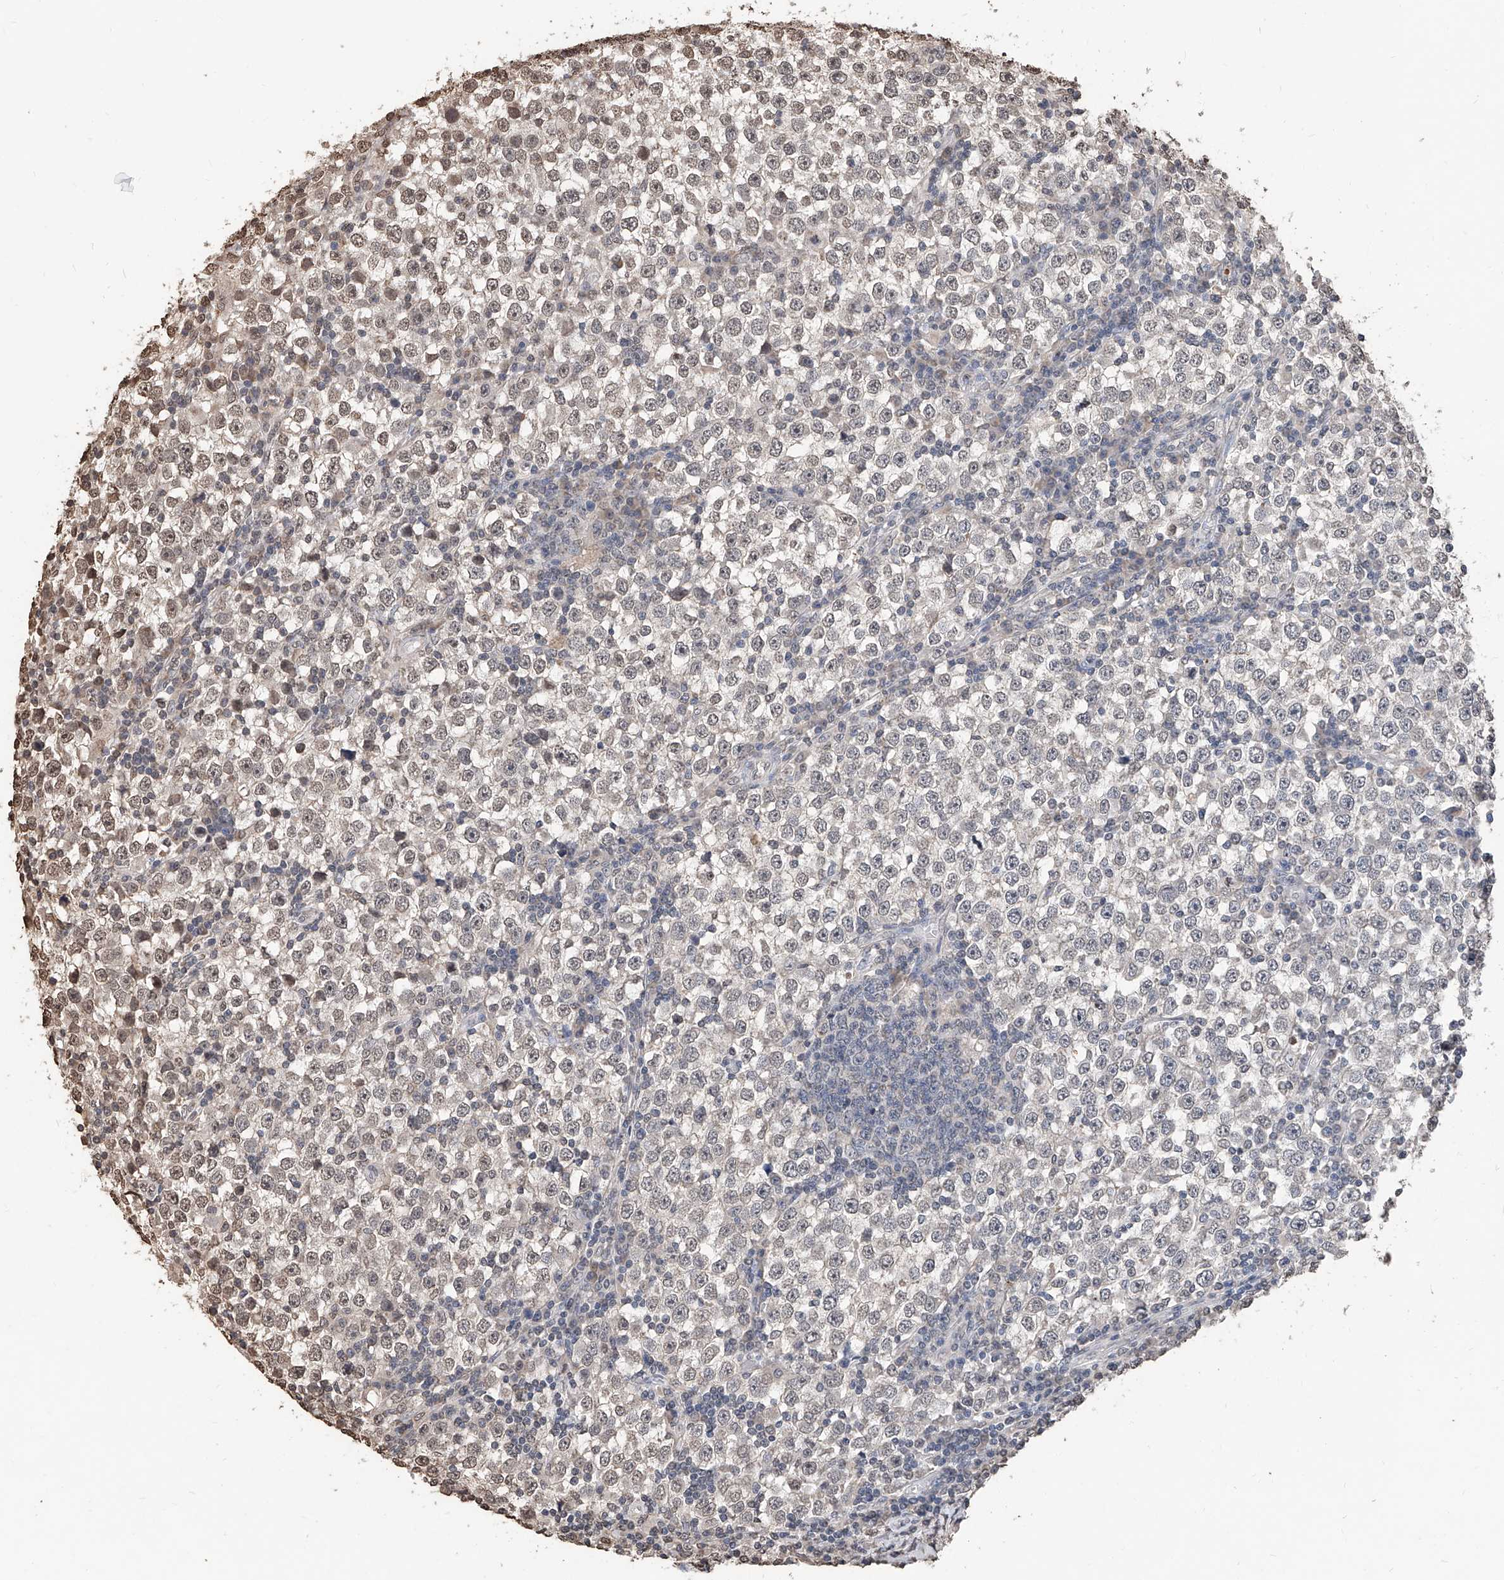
{"staining": {"intensity": "weak", "quantity": "25%-75%", "location": "nuclear"}, "tissue": "testis cancer", "cell_type": "Tumor cells", "image_type": "cancer", "snomed": [{"axis": "morphology", "description": "Seminoma, NOS"}, {"axis": "topography", "description": "Testis"}], "caption": "Testis cancer (seminoma) stained for a protein (brown) exhibits weak nuclear positive positivity in about 25%-75% of tumor cells.", "gene": "RP9", "patient": {"sex": "male", "age": 65}}